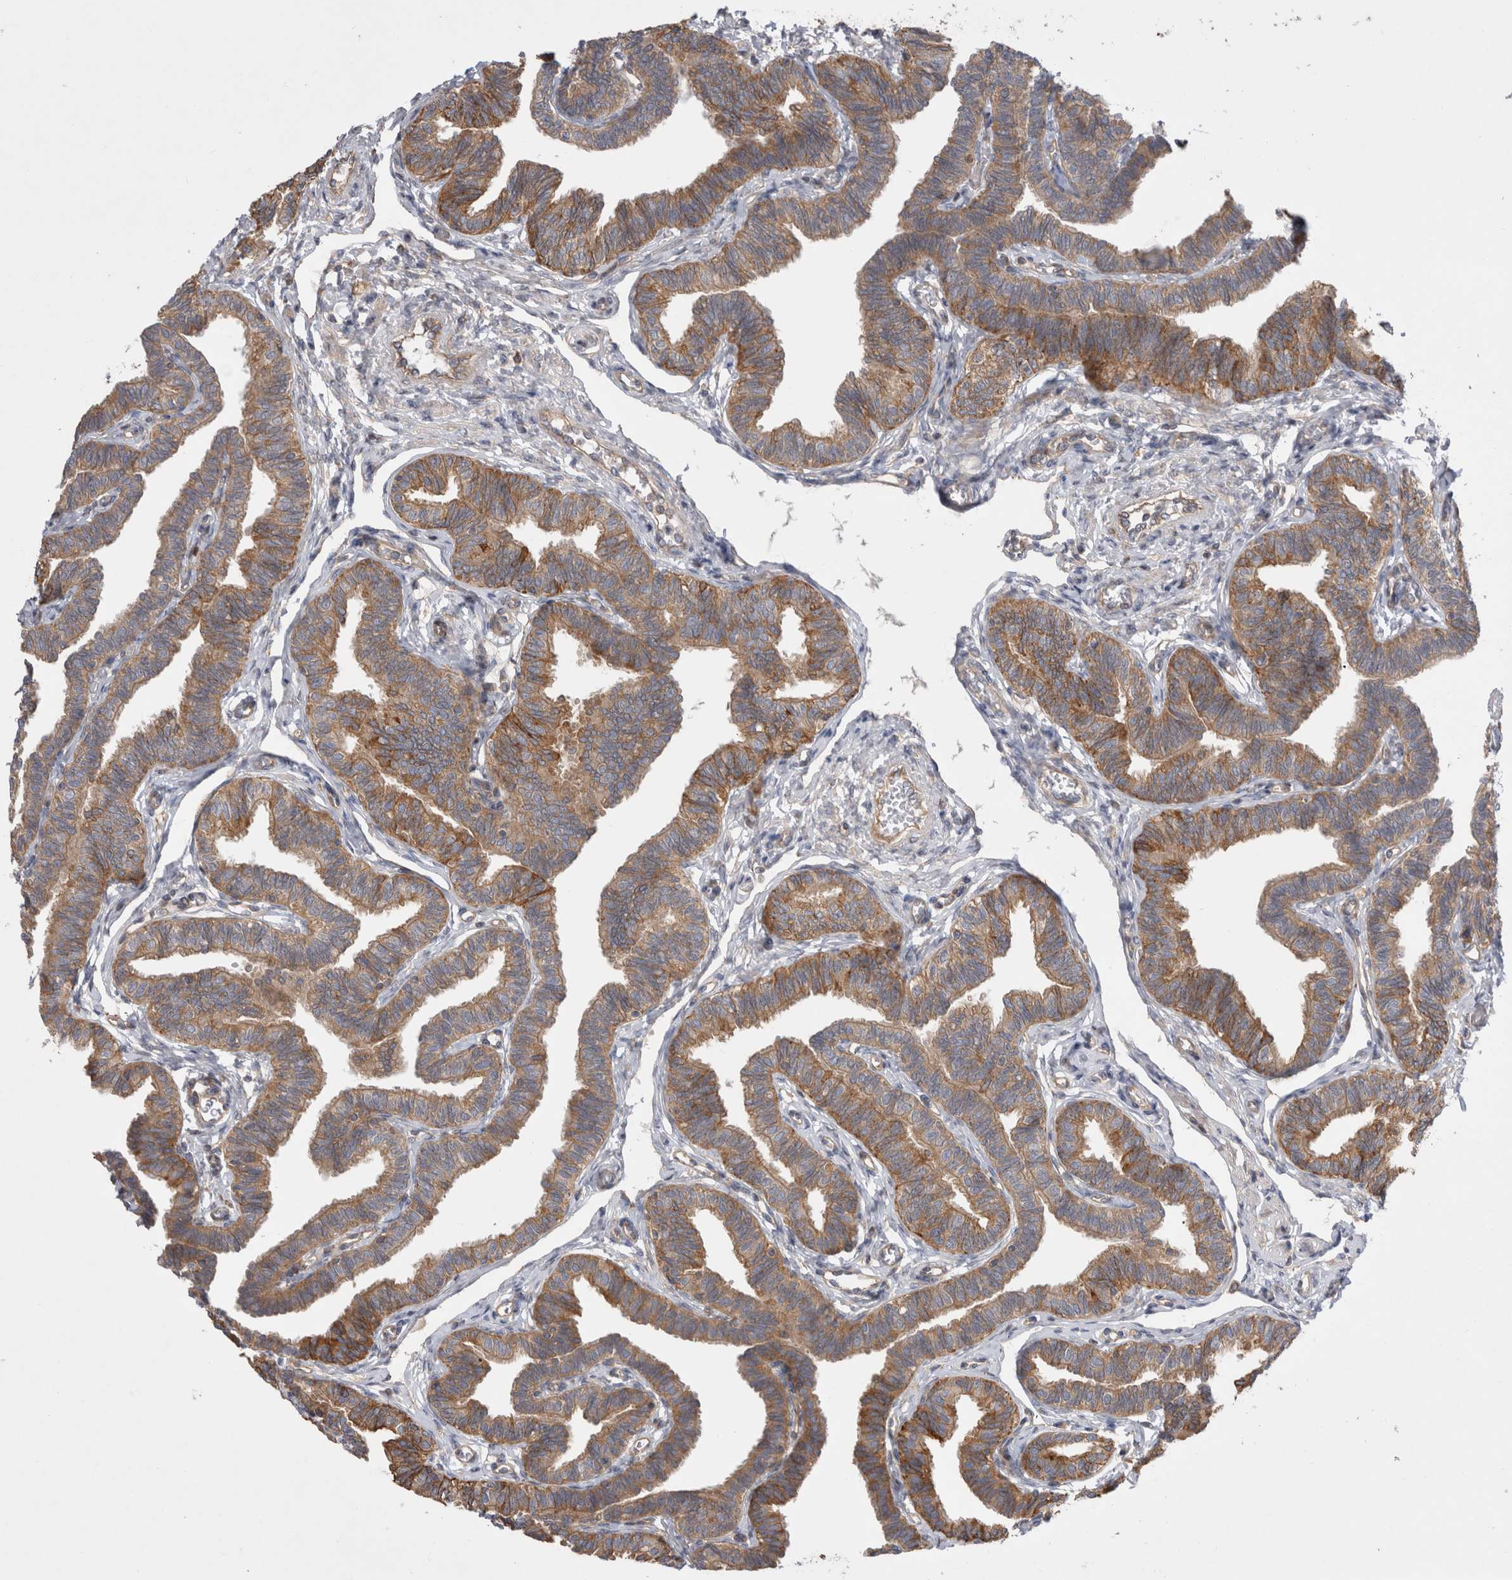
{"staining": {"intensity": "strong", "quantity": ">75%", "location": "cytoplasmic/membranous"}, "tissue": "fallopian tube", "cell_type": "Glandular cells", "image_type": "normal", "snomed": [{"axis": "morphology", "description": "Normal tissue, NOS"}, {"axis": "topography", "description": "Fallopian tube"}, {"axis": "topography", "description": "Ovary"}], "caption": "Glandular cells display high levels of strong cytoplasmic/membranous staining in approximately >75% of cells in unremarkable fallopian tube. The protein is stained brown, and the nuclei are stained in blue (DAB IHC with brightfield microscopy, high magnification).", "gene": "PDCD10", "patient": {"sex": "female", "age": 23}}